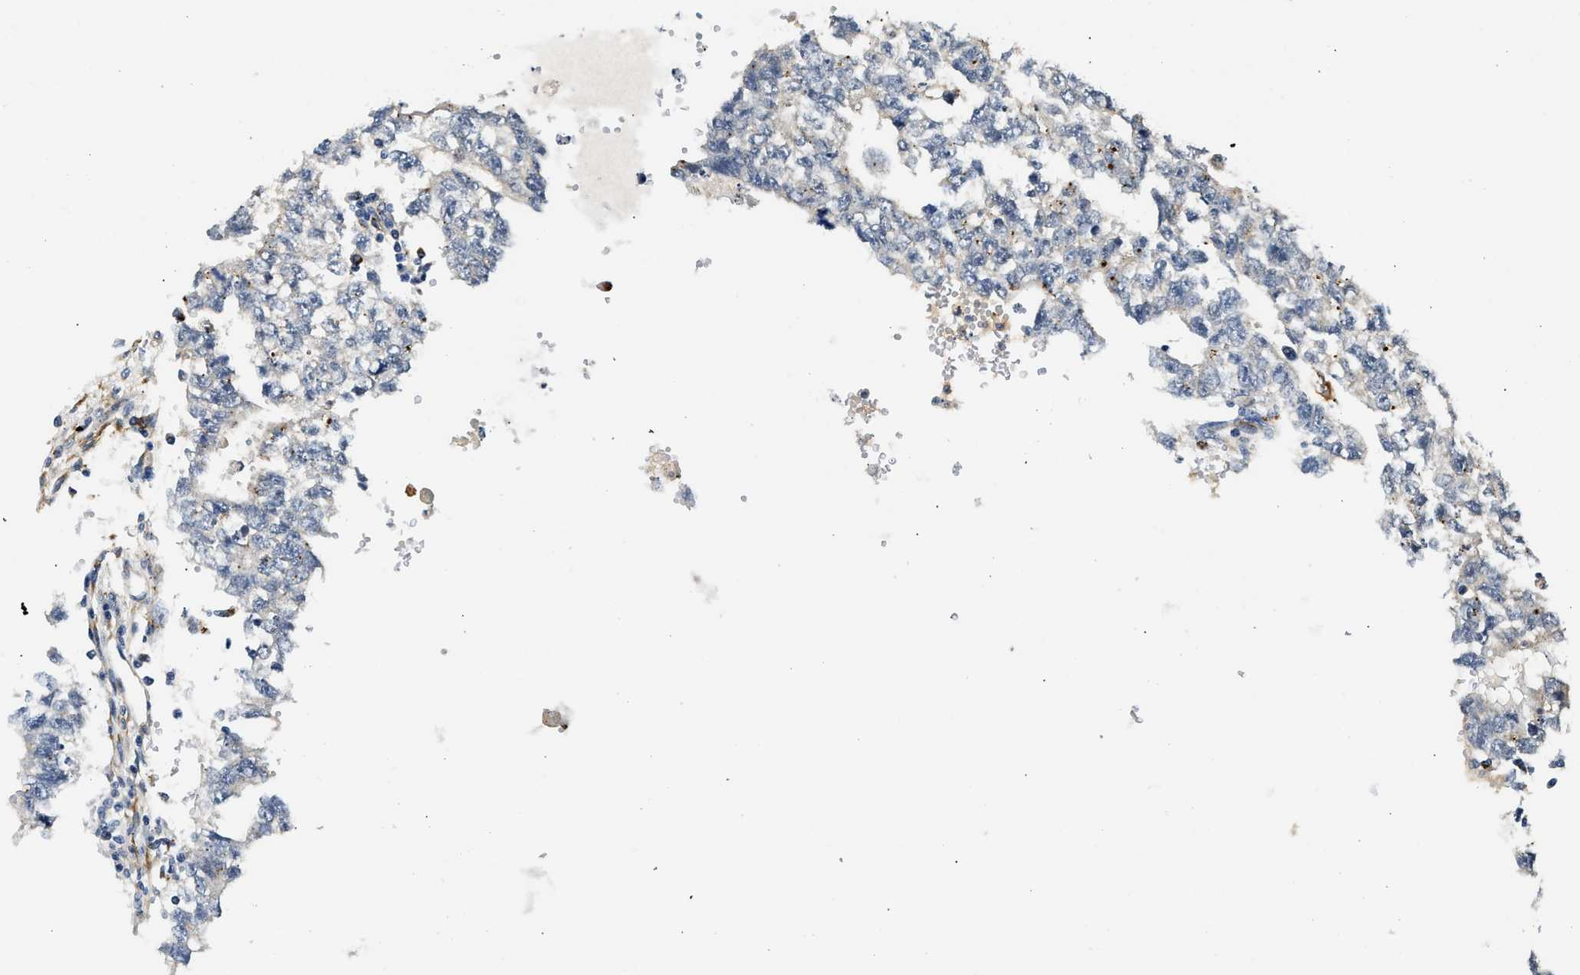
{"staining": {"intensity": "negative", "quantity": "none", "location": "none"}, "tissue": "testis cancer", "cell_type": "Tumor cells", "image_type": "cancer", "snomed": [{"axis": "morphology", "description": "Seminoma, NOS"}, {"axis": "morphology", "description": "Carcinoma, Embryonal, NOS"}, {"axis": "topography", "description": "Testis"}], "caption": "Immunohistochemical staining of testis seminoma reveals no significant positivity in tumor cells.", "gene": "MED22", "patient": {"sex": "male", "age": 38}}